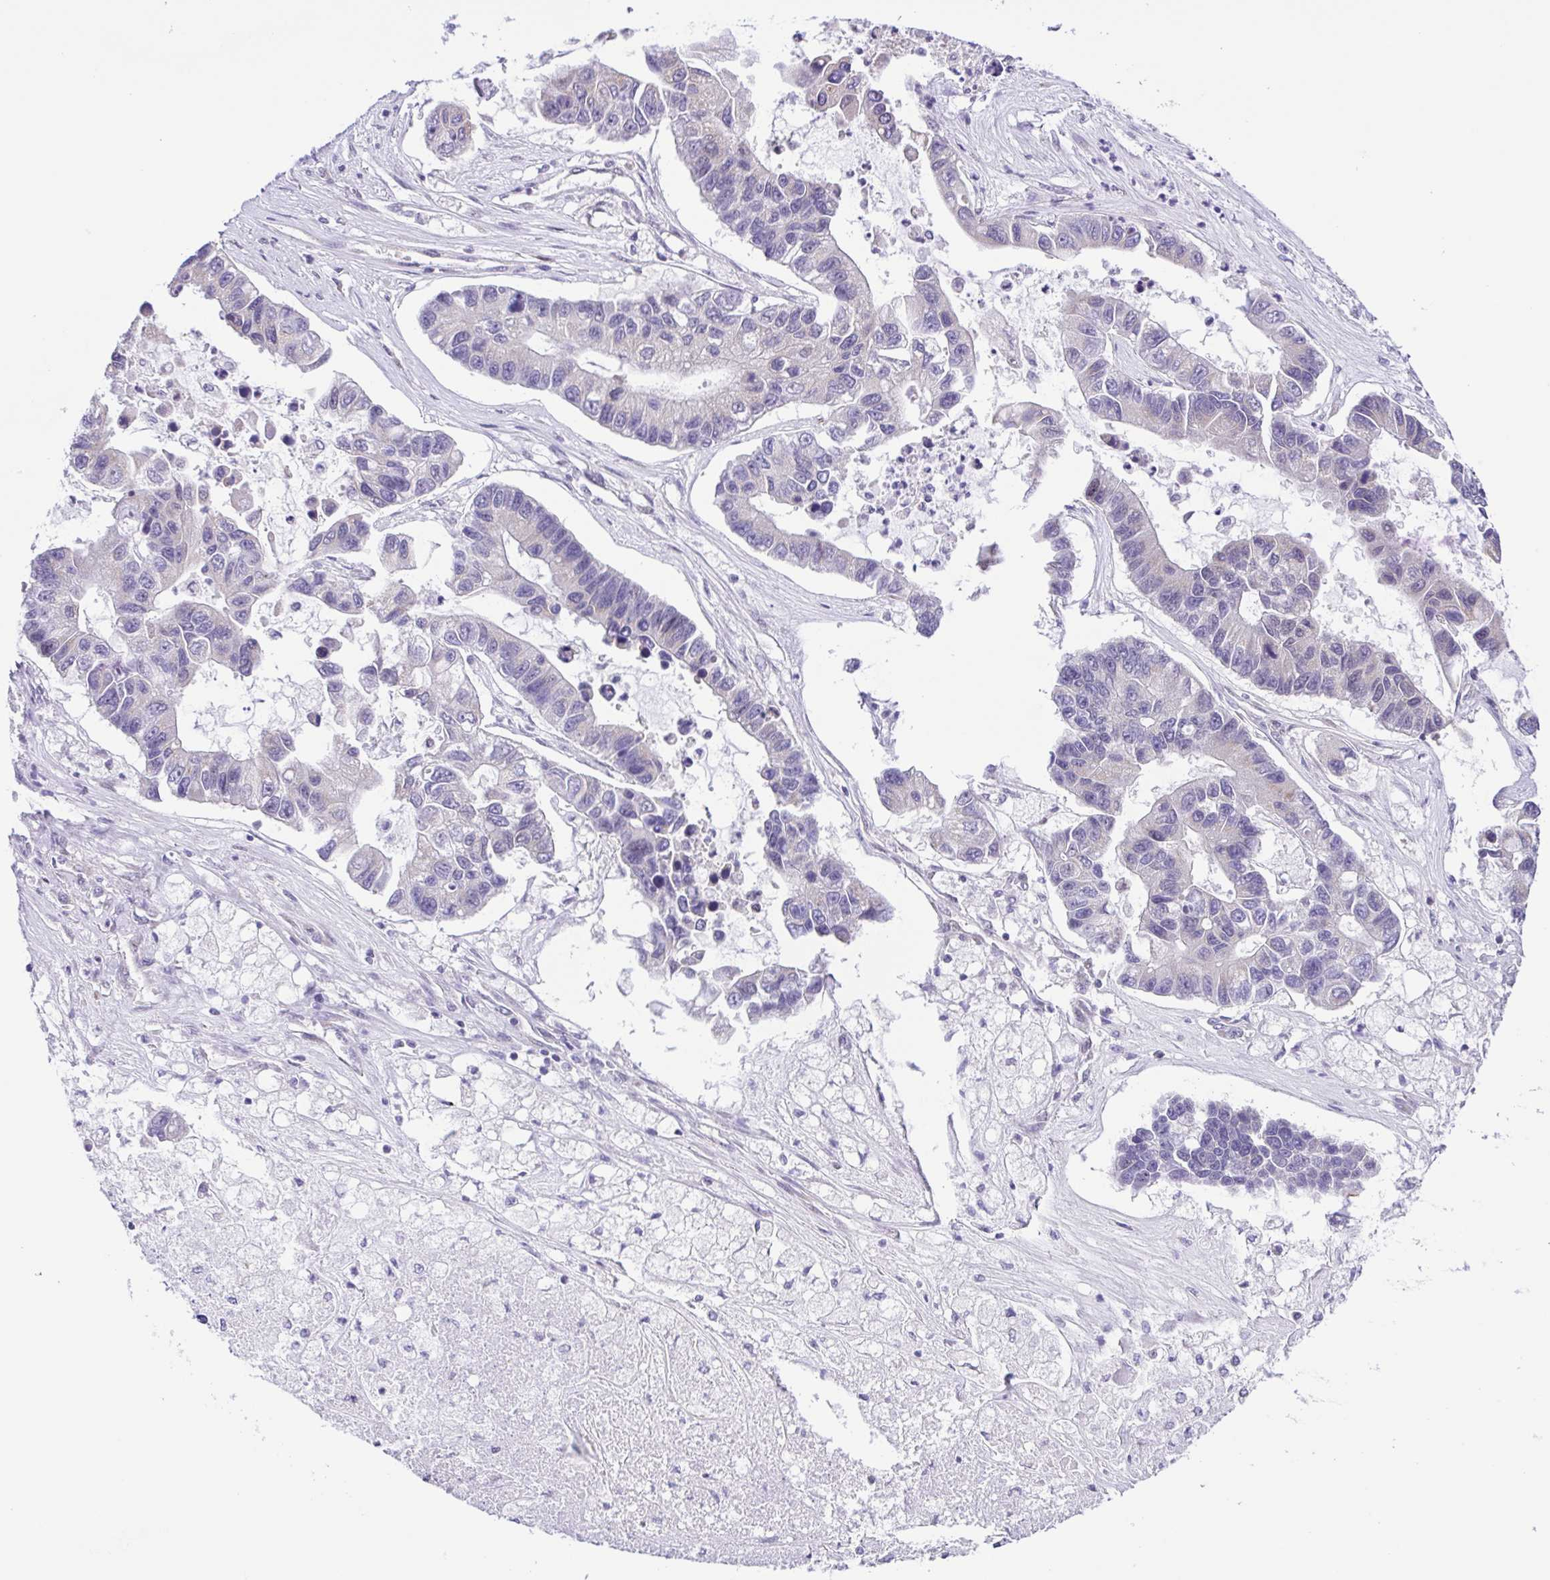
{"staining": {"intensity": "negative", "quantity": "none", "location": "none"}, "tissue": "lung cancer", "cell_type": "Tumor cells", "image_type": "cancer", "snomed": [{"axis": "morphology", "description": "Adenocarcinoma, NOS"}, {"axis": "topography", "description": "Bronchus"}, {"axis": "topography", "description": "Lung"}], "caption": "Photomicrograph shows no significant protein positivity in tumor cells of adenocarcinoma (lung). (DAB (3,3'-diaminobenzidine) immunohistochemistry, high magnification).", "gene": "TGM3", "patient": {"sex": "female", "age": 51}}